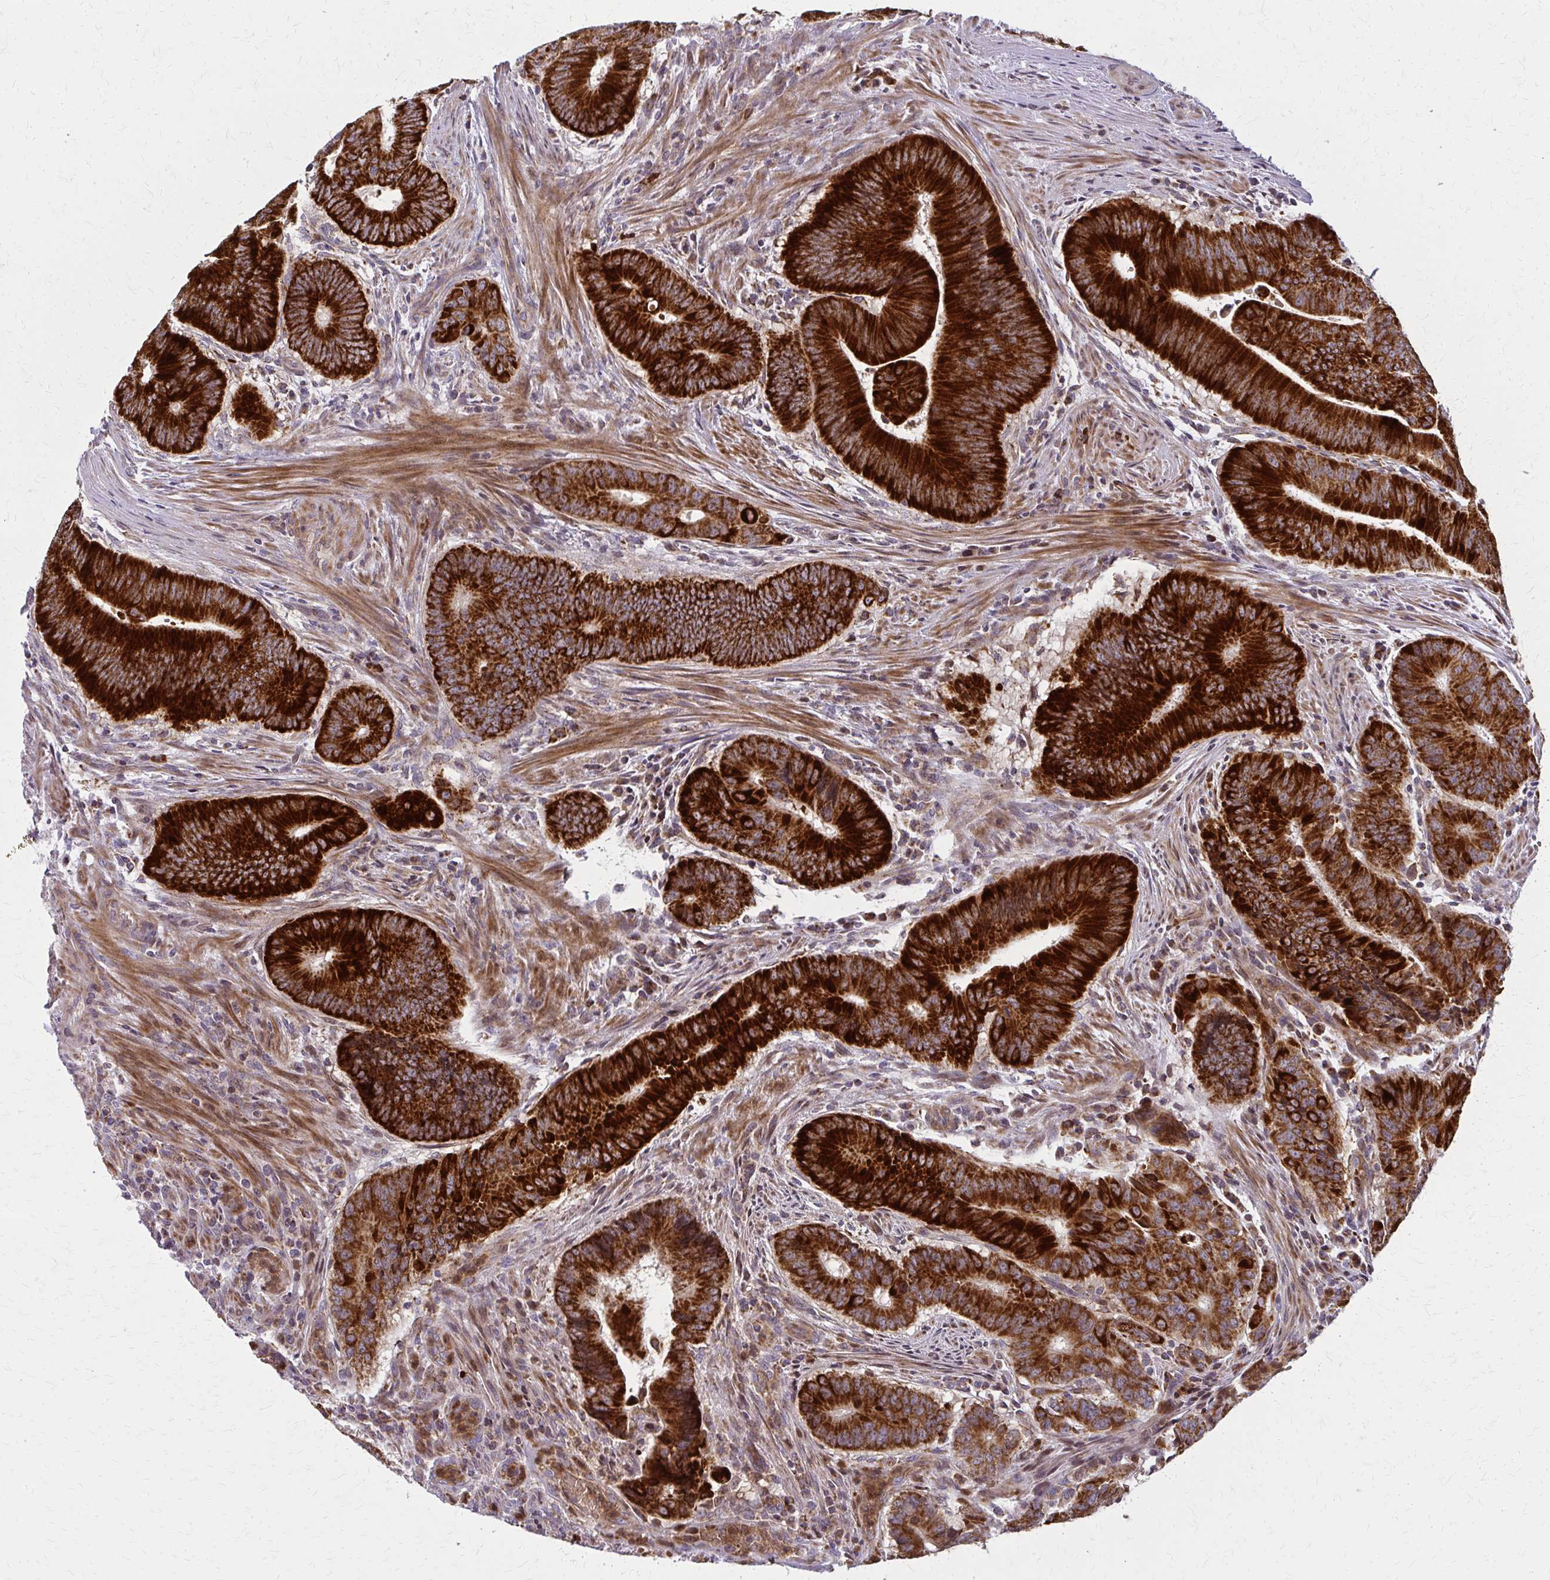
{"staining": {"intensity": "strong", "quantity": ">75%", "location": "cytoplasmic/membranous"}, "tissue": "colorectal cancer", "cell_type": "Tumor cells", "image_type": "cancer", "snomed": [{"axis": "morphology", "description": "Adenocarcinoma, NOS"}, {"axis": "topography", "description": "Colon"}], "caption": "Immunohistochemistry image of human colorectal adenocarcinoma stained for a protein (brown), which demonstrates high levels of strong cytoplasmic/membranous expression in approximately >75% of tumor cells.", "gene": "MCCC1", "patient": {"sex": "male", "age": 62}}